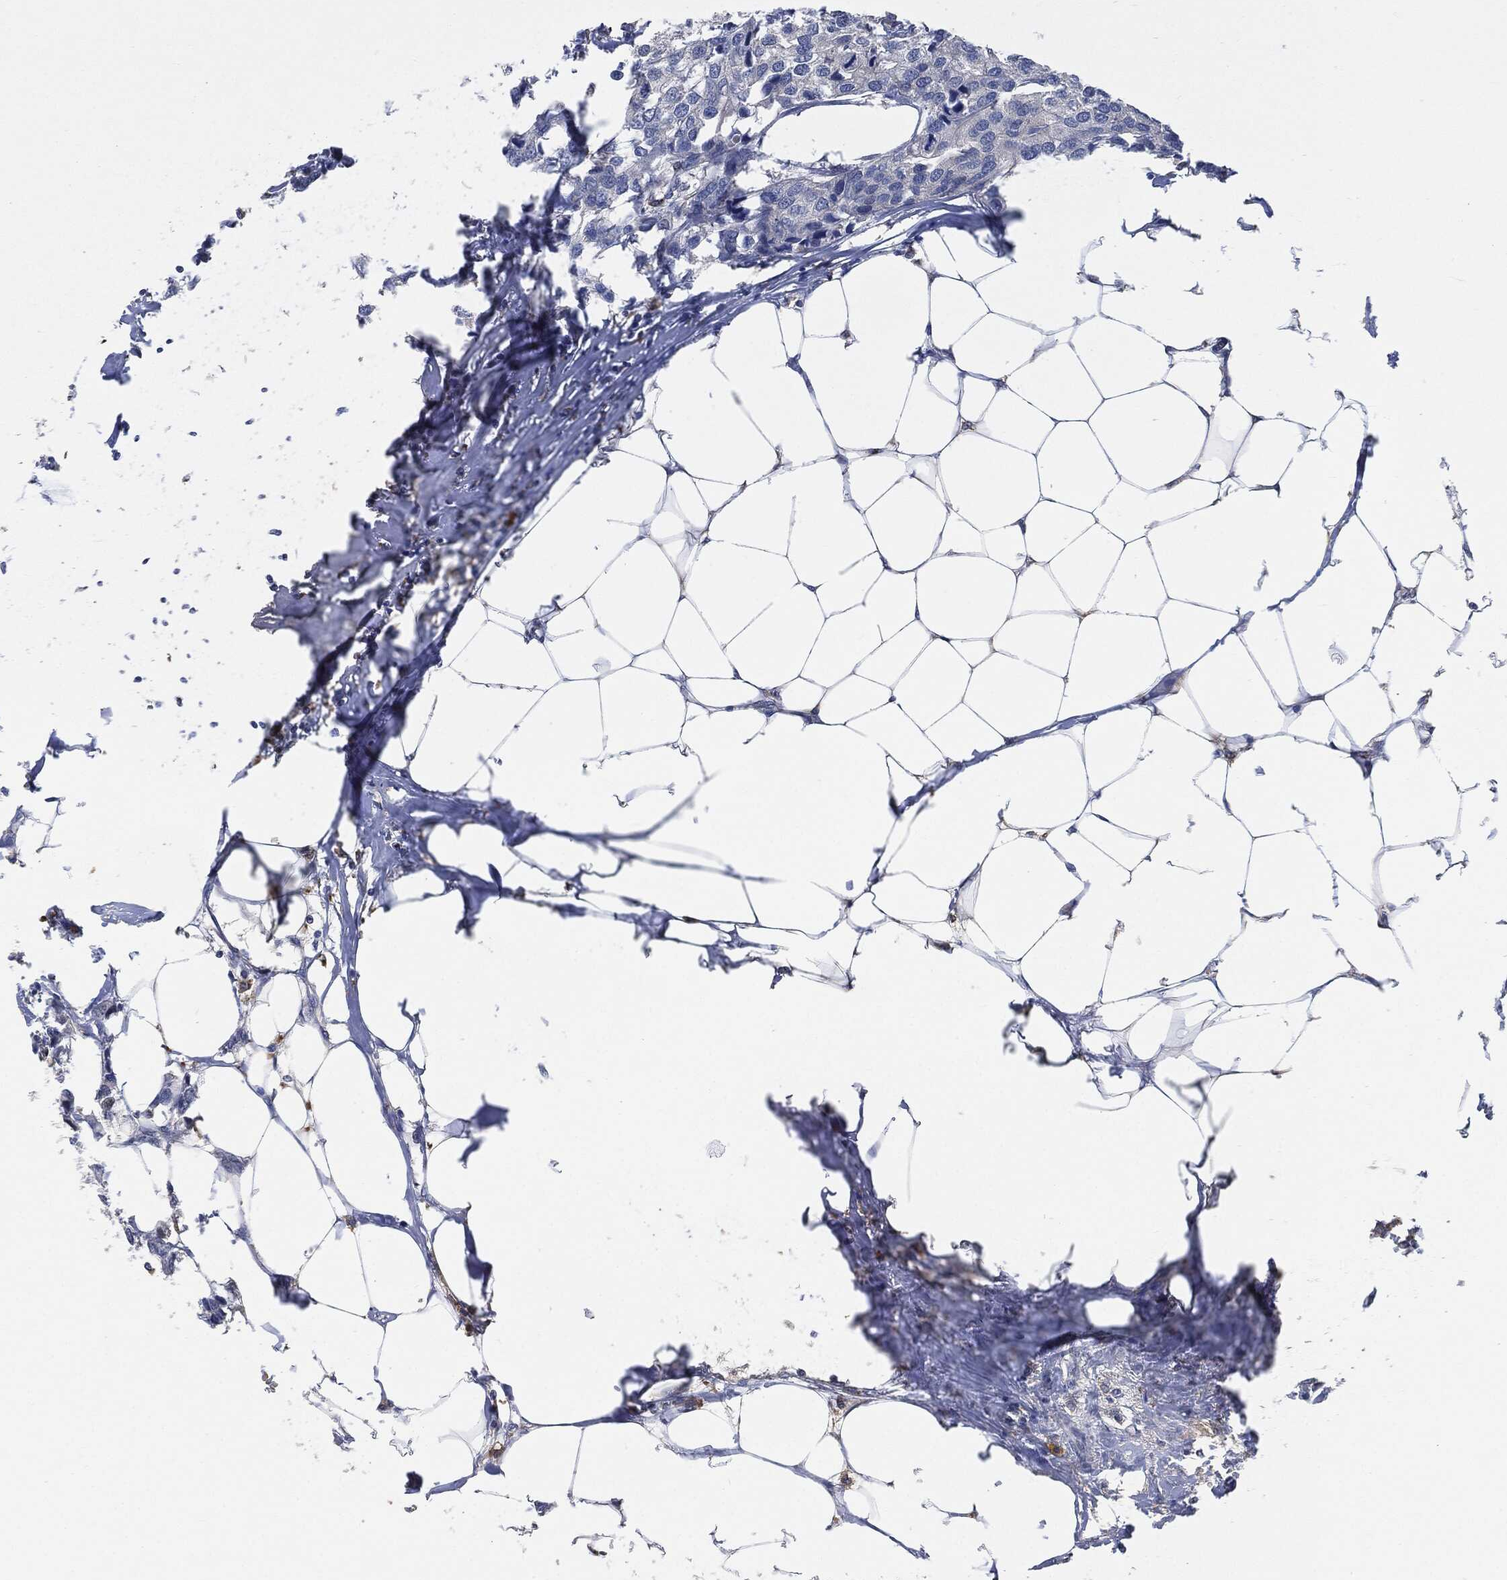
{"staining": {"intensity": "negative", "quantity": "none", "location": "none"}, "tissue": "breast cancer", "cell_type": "Tumor cells", "image_type": "cancer", "snomed": [{"axis": "morphology", "description": "Duct carcinoma"}, {"axis": "topography", "description": "Breast"}], "caption": "Human breast cancer stained for a protein using immunohistochemistry (IHC) reveals no positivity in tumor cells.", "gene": "VSIG4", "patient": {"sex": "female", "age": 80}}